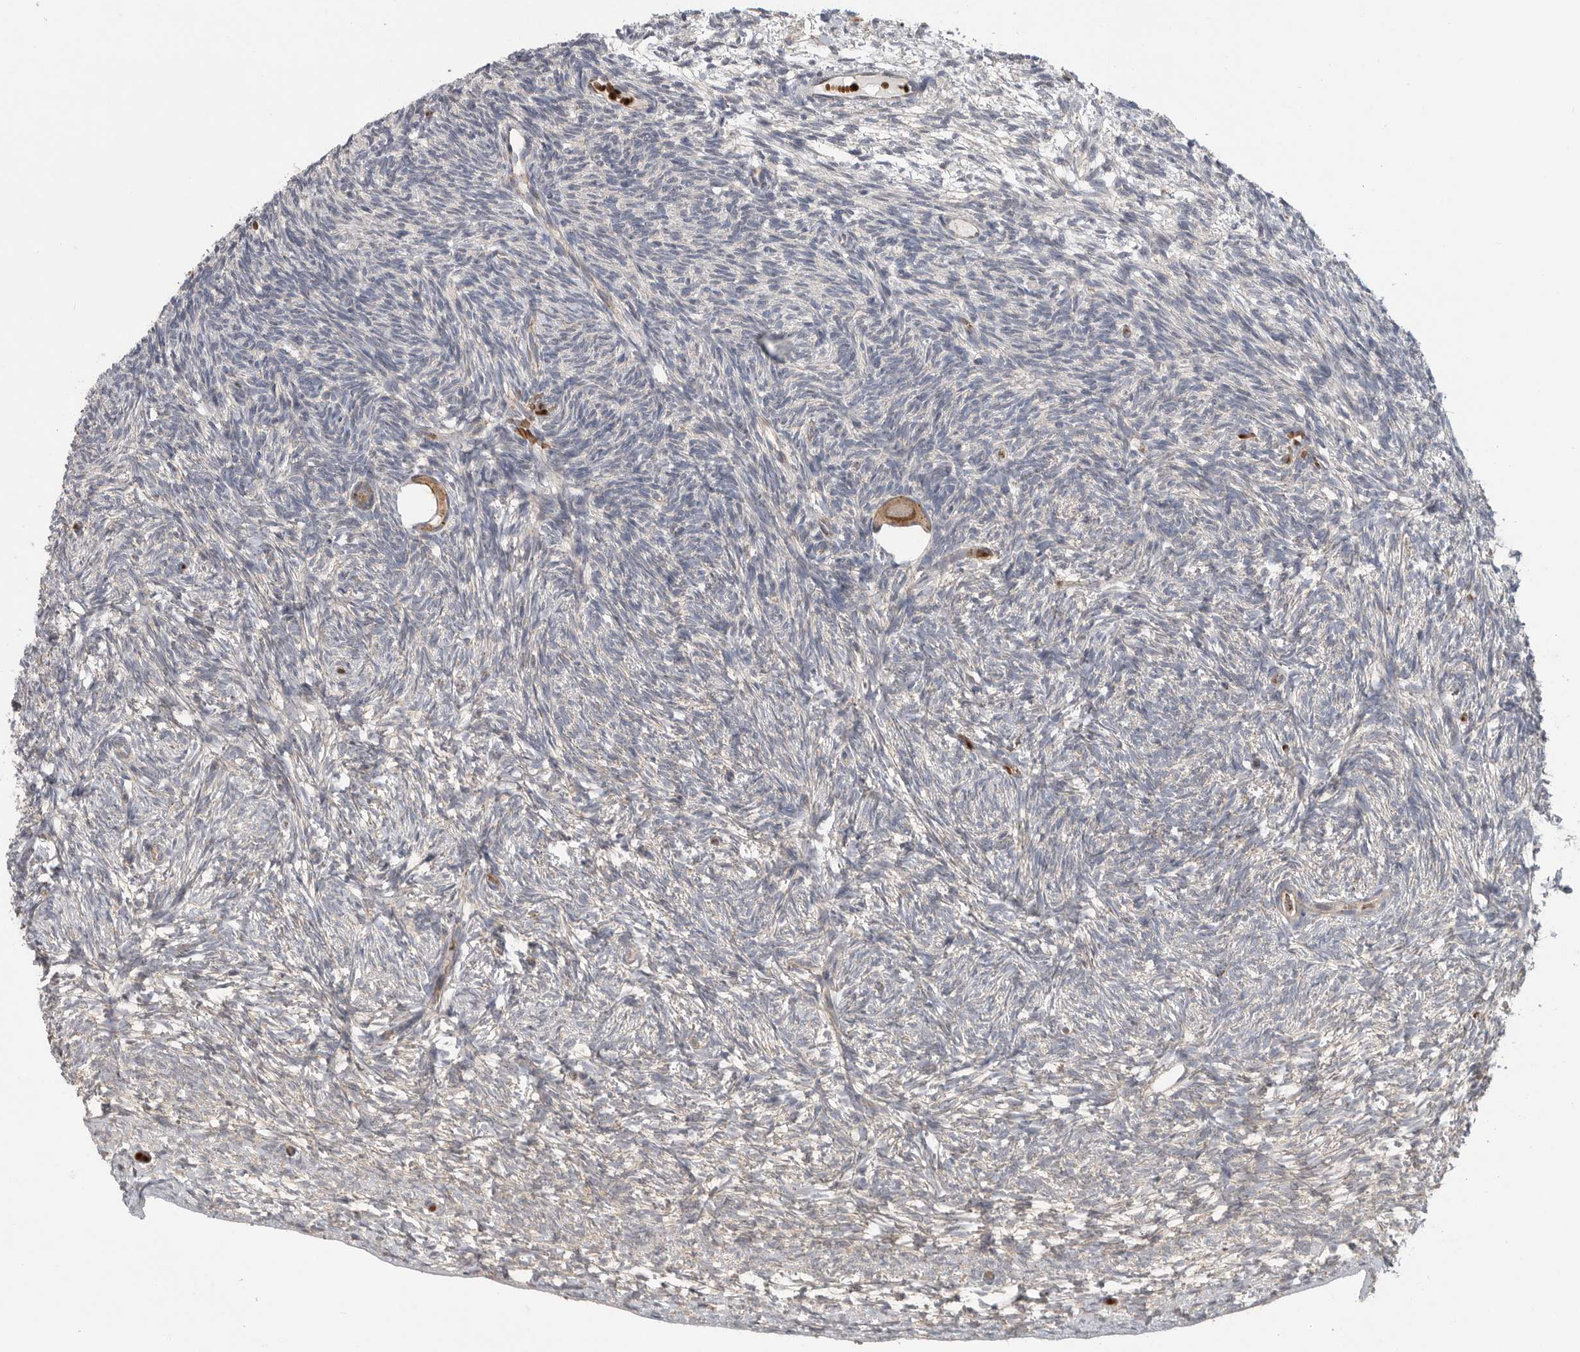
{"staining": {"intensity": "moderate", "quantity": ">75%", "location": "cytoplasmic/membranous"}, "tissue": "ovary", "cell_type": "Follicle cells", "image_type": "normal", "snomed": [{"axis": "morphology", "description": "Normal tissue, NOS"}, {"axis": "topography", "description": "Ovary"}], "caption": "An image of human ovary stained for a protein exhibits moderate cytoplasmic/membranous brown staining in follicle cells.", "gene": "GALNS", "patient": {"sex": "female", "age": 34}}